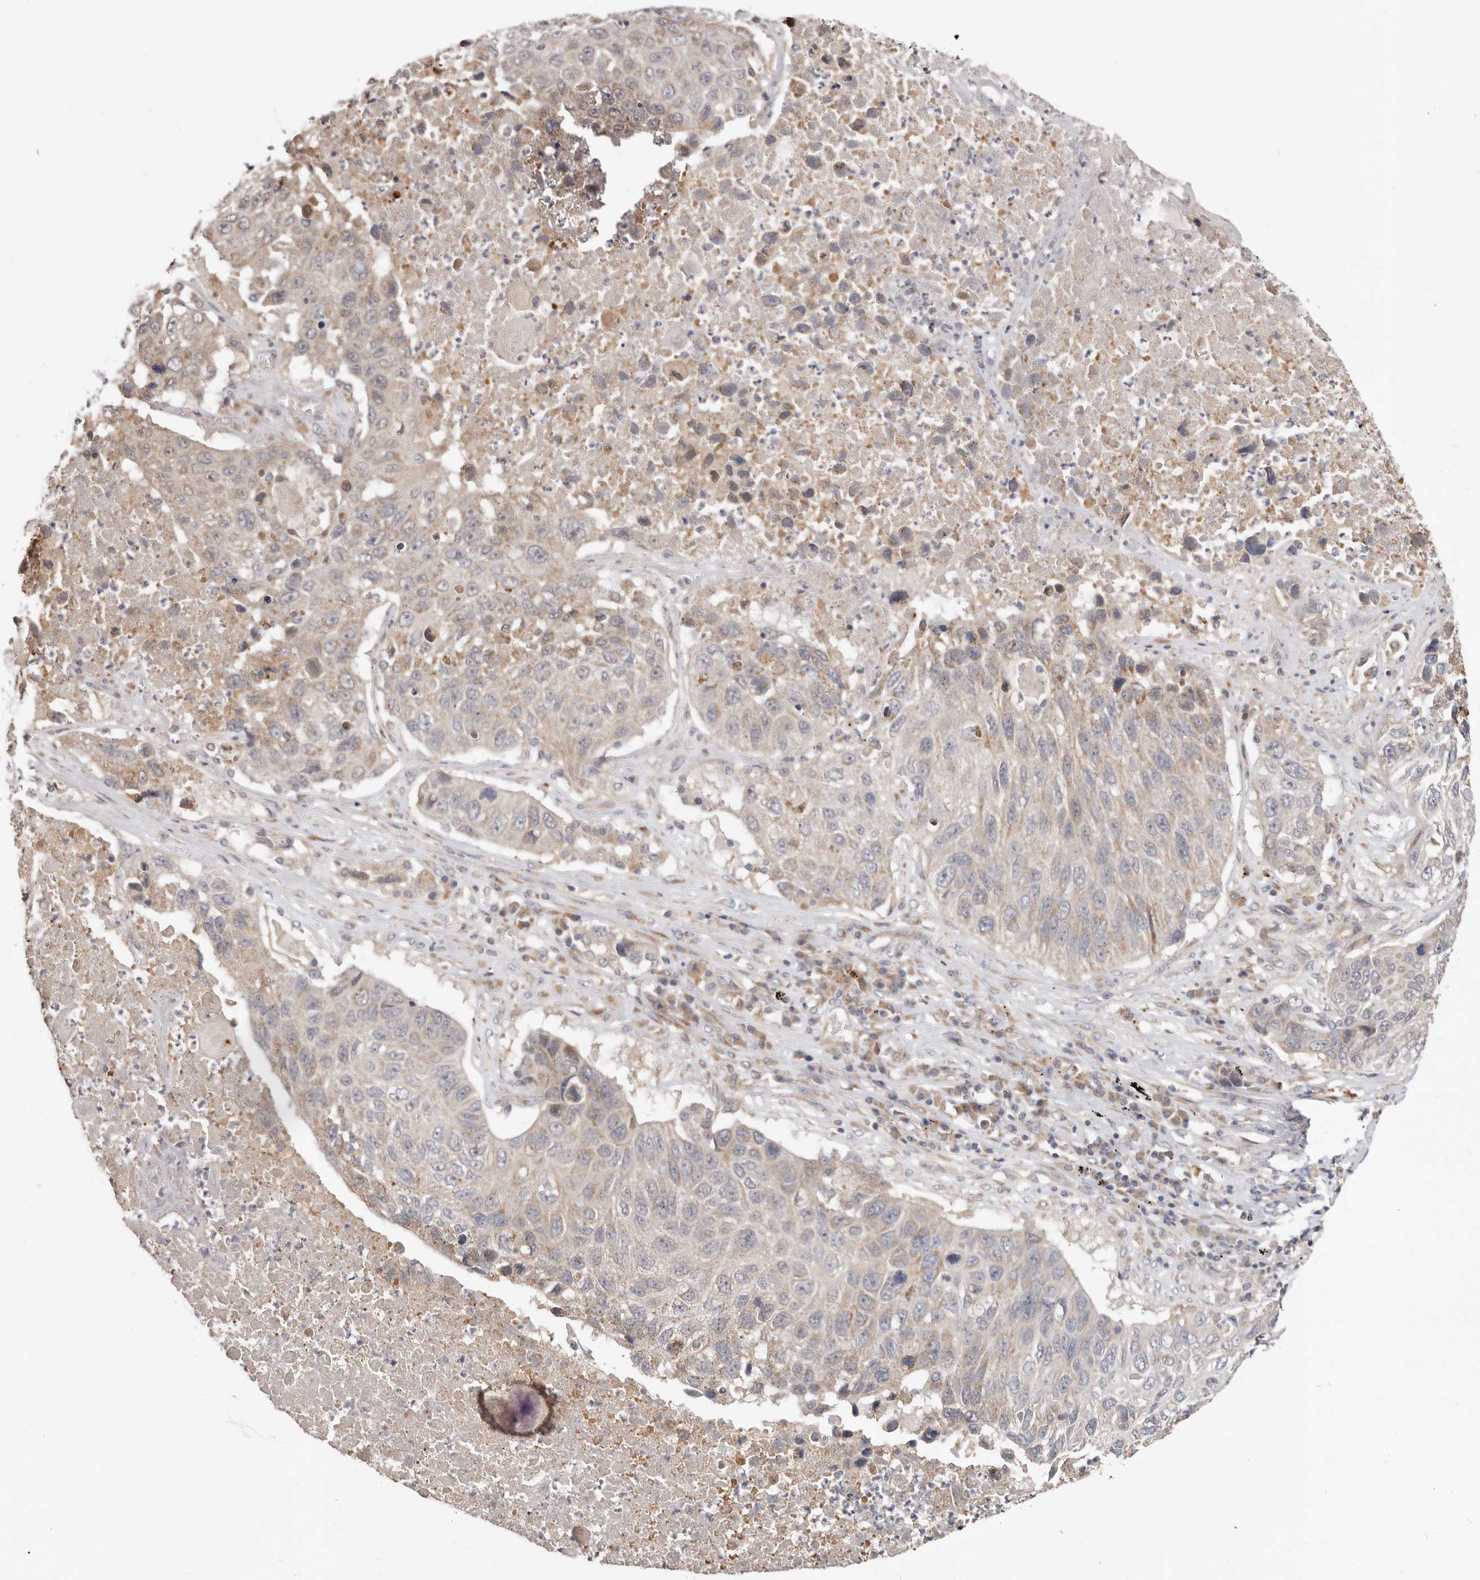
{"staining": {"intensity": "weak", "quantity": "<25%", "location": "cytoplasmic/membranous"}, "tissue": "lung cancer", "cell_type": "Tumor cells", "image_type": "cancer", "snomed": [{"axis": "morphology", "description": "Squamous cell carcinoma, NOS"}, {"axis": "topography", "description": "Lung"}], "caption": "IHC of lung squamous cell carcinoma displays no positivity in tumor cells. The staining was performed using DAB to visualize the protein expression in brown, while the nuclei were stained in blue with hematoxylin (Magnification: 20x).", "gene": "LRP6", "patient": {"sex": "male", "age": 61}}